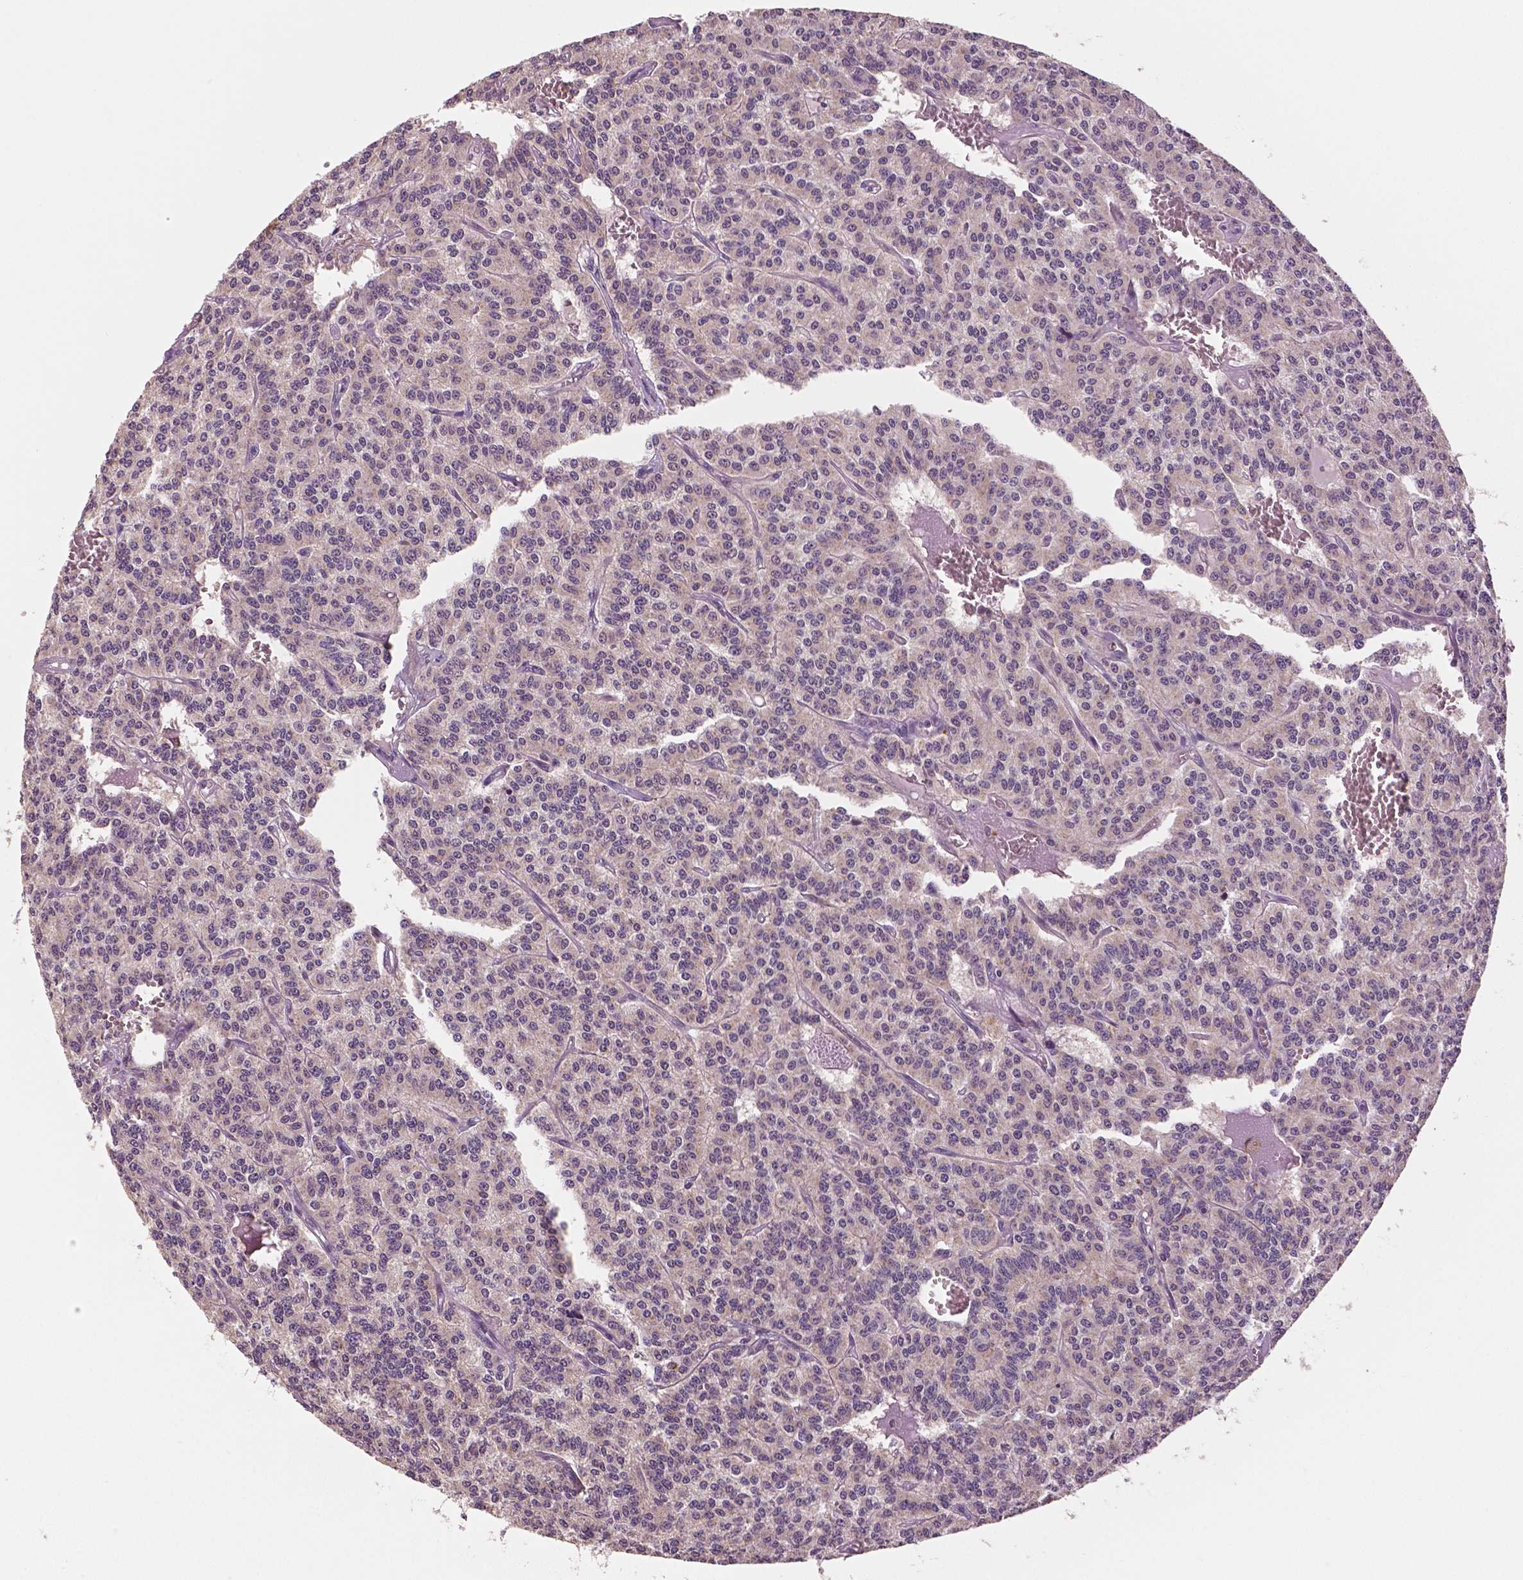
{"staining": {"intensity": "negative", "quantity": "none", "location": "none"}, "tissue": "carcinoid", "cell_type": "Tumor cells", "image_type": "cancer", "snomed": [{"axis": "morphology", "description": "Carcinoid, malignant, NOS"}, {"axis": "topography", "description": "Lung"}], "caption": "Tumor cells are negative for brown protein staining in carcinoid (malignant).", "gene": "MKI67", "patient": {"sex": "female", "age": 71}}